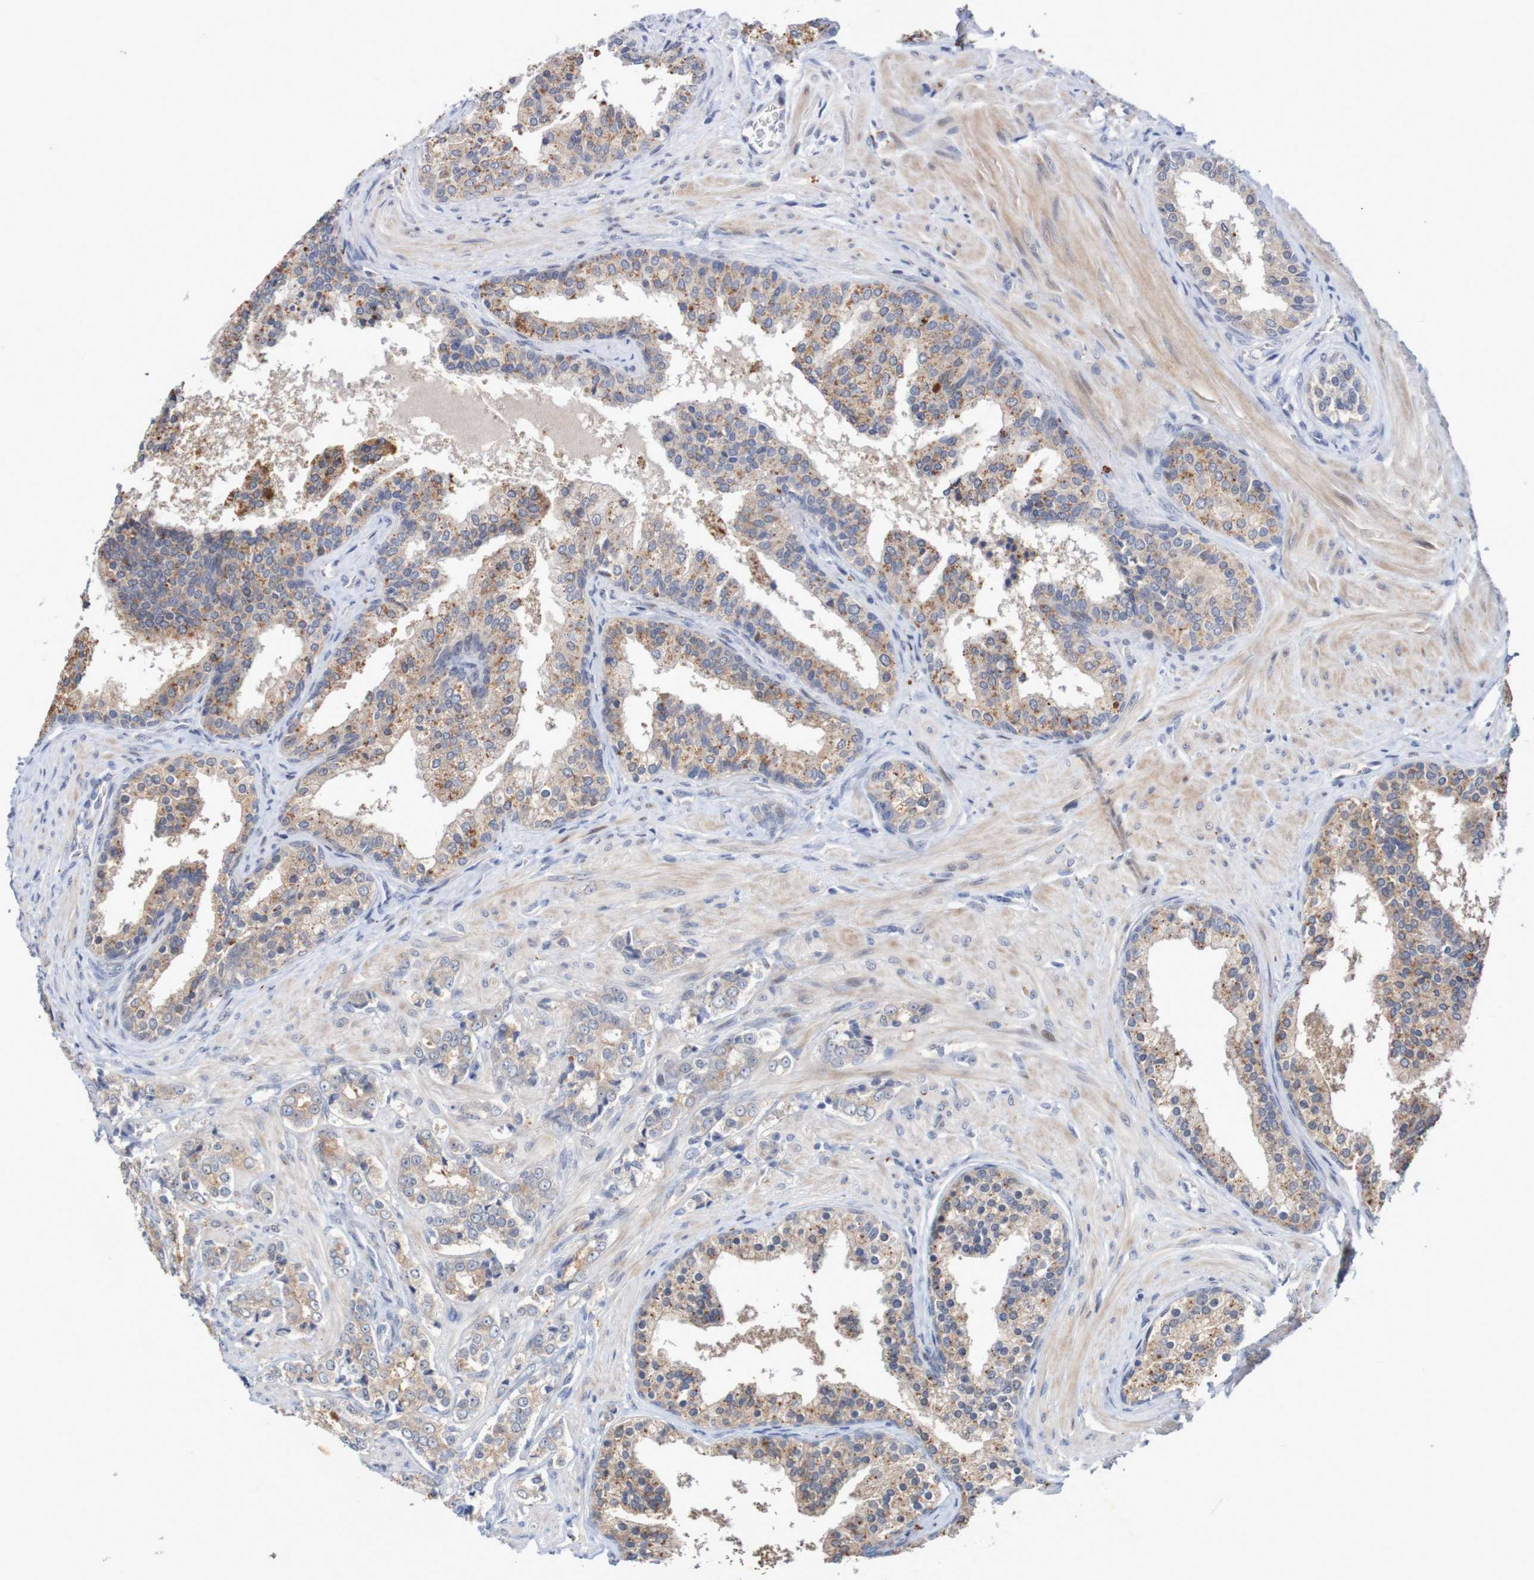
{"staining": {"intensity": "weak", "quantity": "<25%", "location": "cytoplasmic/membranous"}, "tissue": "prostate cancer", "cell_type": "Tumor cells", "image_type": "cancer", "snomed": [{"axis": "morphology", "description": "Adenocarcinoma, Low grade"}, {"axis": "topography", "description": "Prostate"}], "caption": "A photomicrograph of prostate cancer (low-grade adenocarcinoma) stained for a protein displays no brown staining in tumor cells. Nuclei are stained in blue.", "gene": "FBP2", "patient": {"sex": "male", "age": 60}}